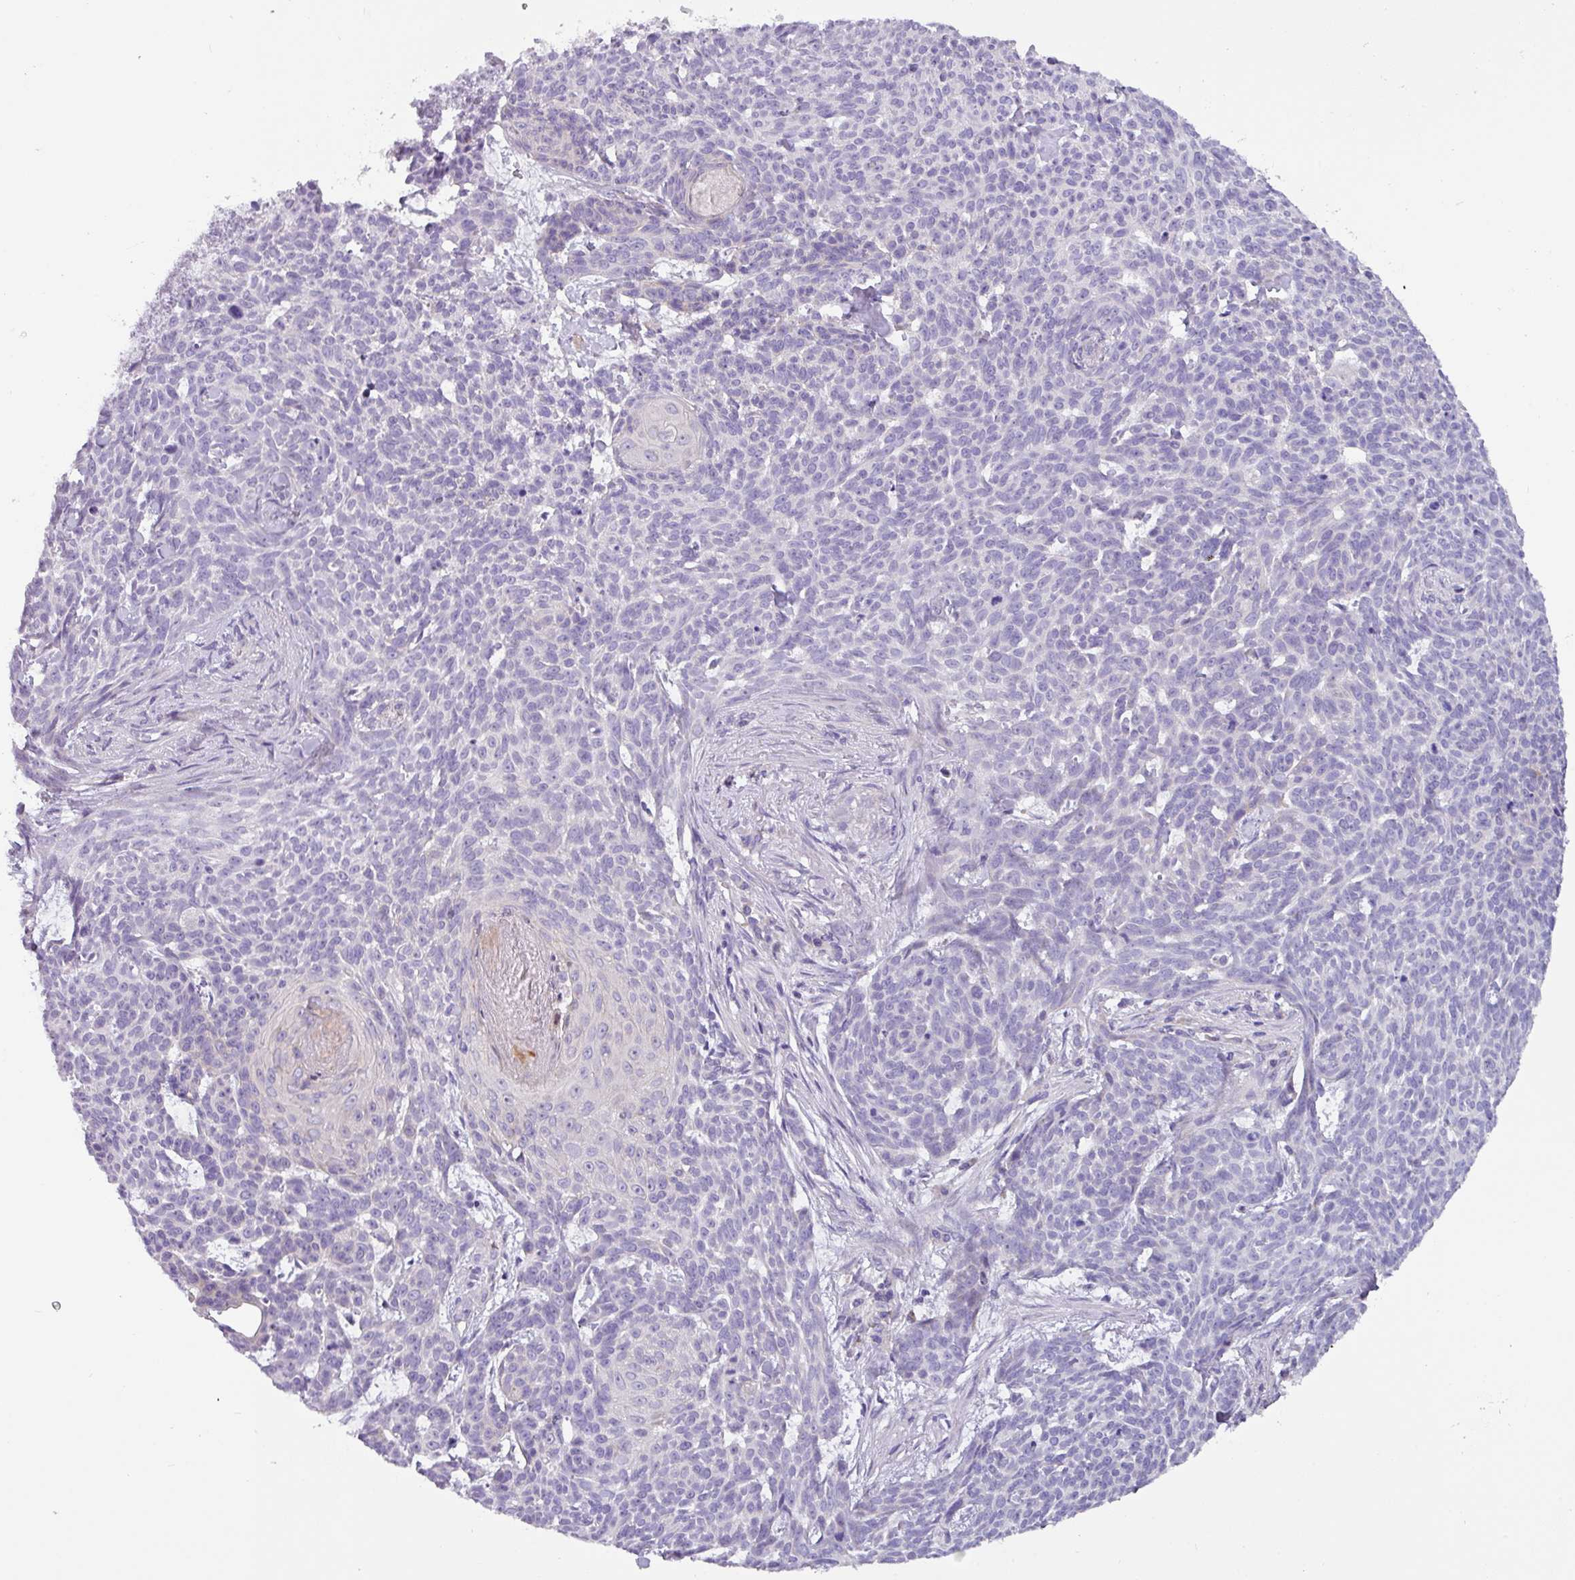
{"staining": {"intensity": "negative", "quantity": "none", "location": "none"}, "tissue": "skin cancer", "cell_type": "Tumor cells", "image_type": "cancer", "snomed": [{"axis": "morphology", "description": "Basal cell carcinoma"}, {"axis": "topography", "description": "Skin"}], "caption": "Immunohistochemistry (IHC) photomicrograph of skin cancer (basal cell carcinoma) stained for a protein (brown), which displays no staining in tumor cells.", "gene": "RGS16", "patient": {"sex": "female", "age": 93}}